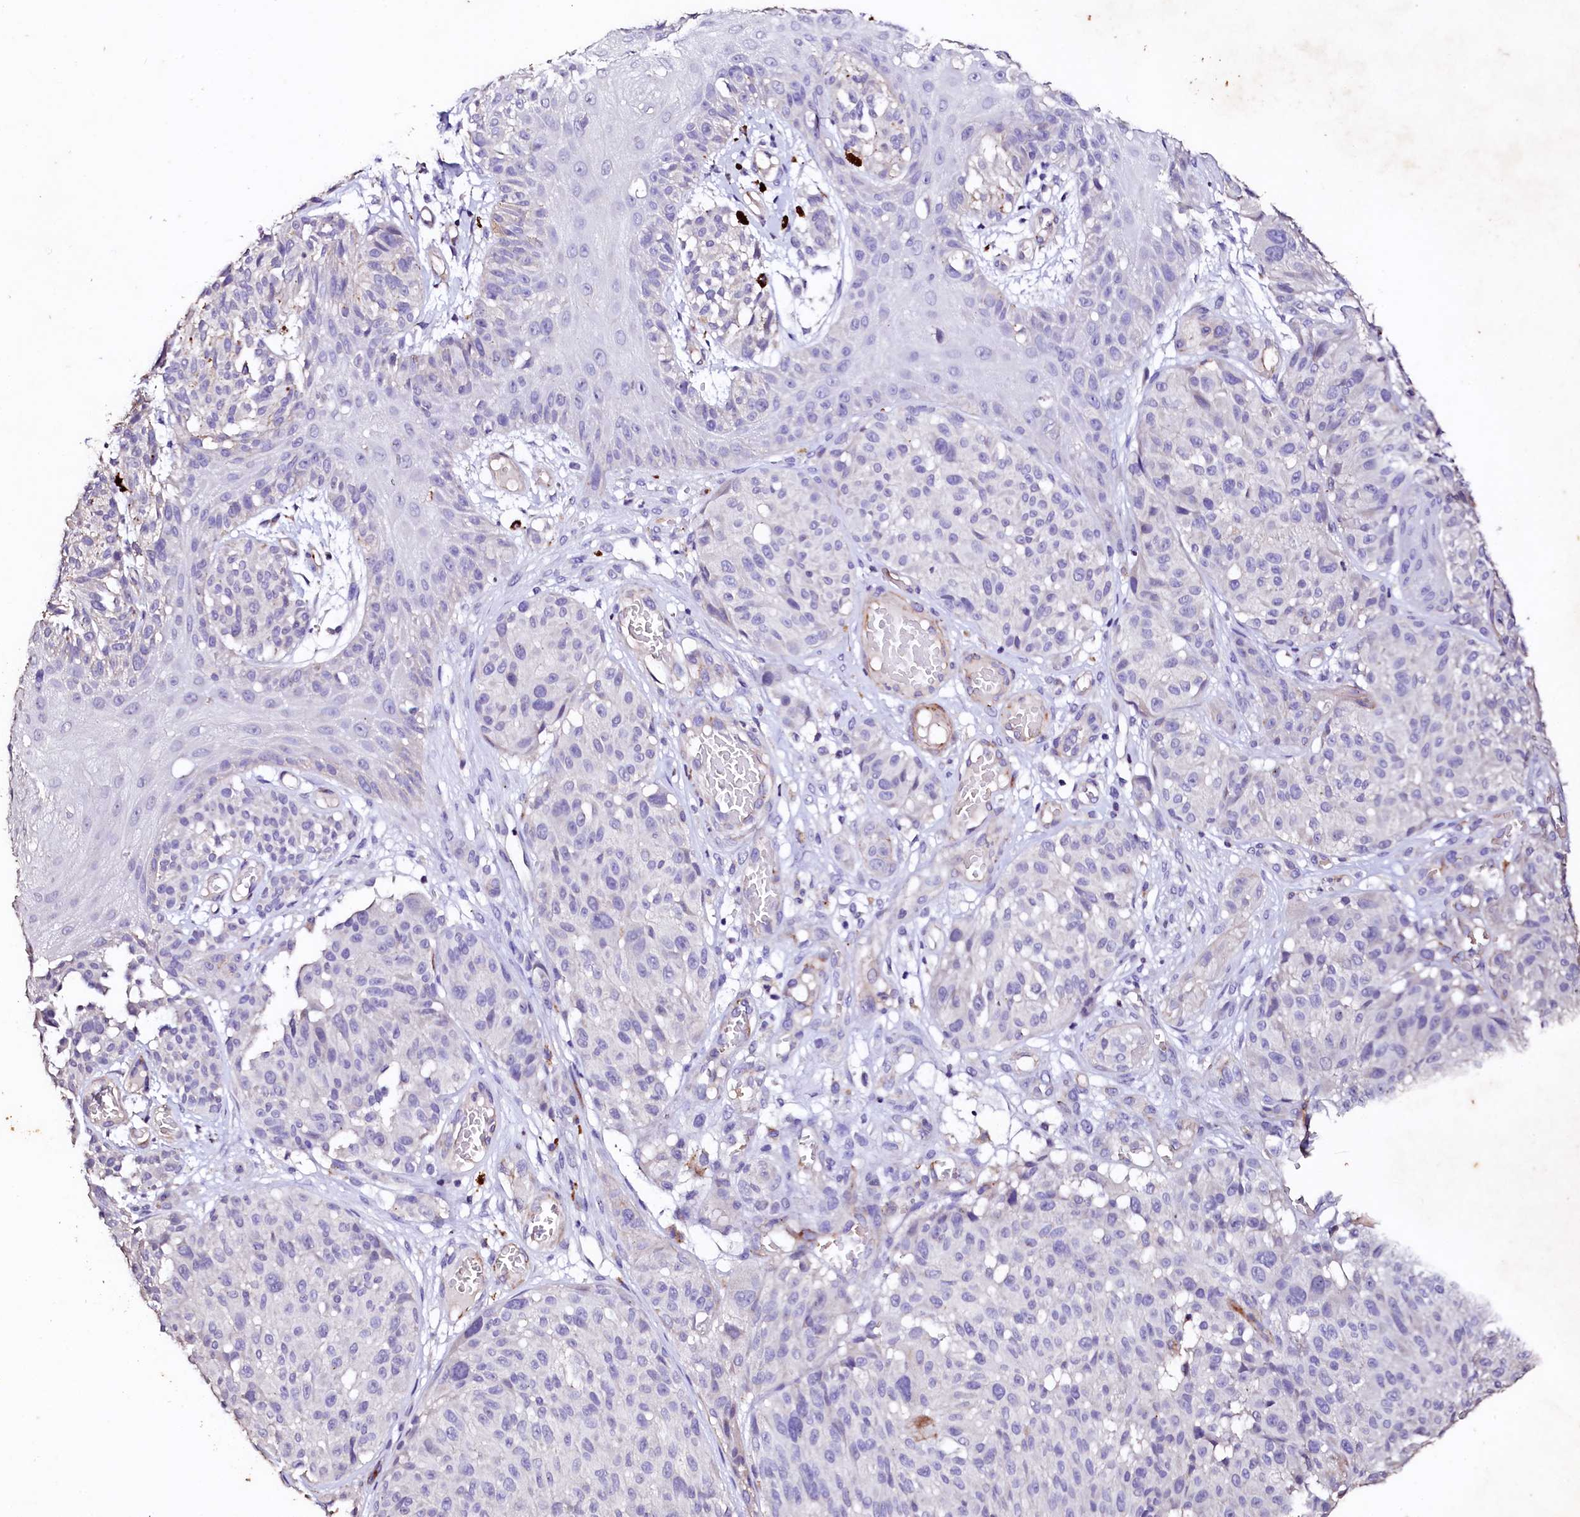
{"staining": {"intensity": "negative", "quantity": "none", "location": "none"}, "tissue": "melanoma", "cell_type": "Tumor cells", "image_type": "cancer", "snomed": [{"axis": "morphology", "description": "Malignant melanoma, NOS"}, {"axis": "topography", "description": "Skin"}], "caption": "This is an immunohistochemistry micrograph of human malignant melanoma. There is no expression in tumor cells.", "gene": "VPS36", "patient": {"sex": "male", "age": 83}}